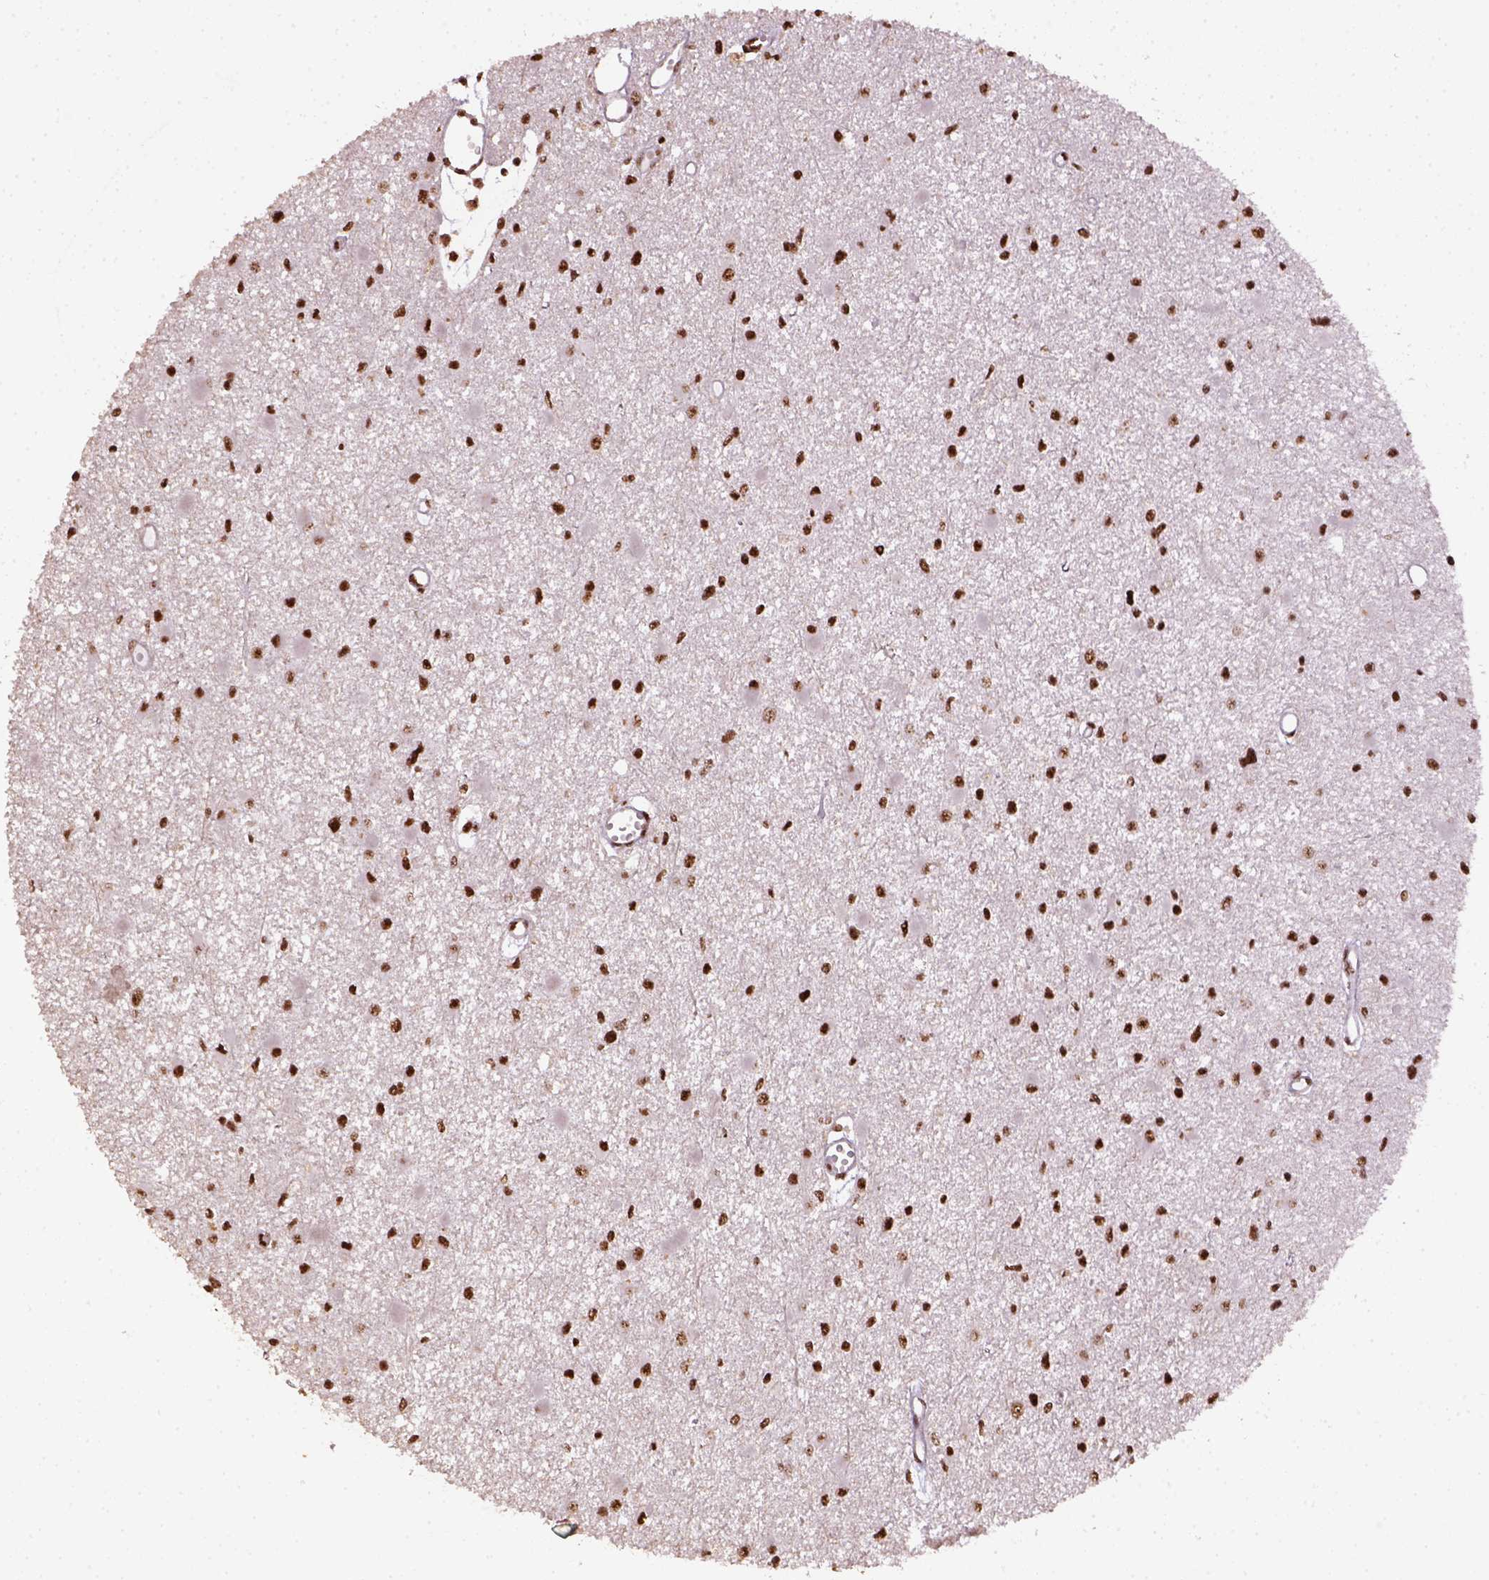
{"staining": {"intensity": "strong", "quantity": ">75%", "location": "nuclear"}, "tissue": "glioma", "cell_type": "Tumor cells", "image_type": "cancer", "snomed": [{"axis": "morphology", "description": "Glioma, malignant, High grade"}, {"axis": "topography", "description": "Brain"}], "caption": "Tumor cells reveal strong nuclear positivity in about >75% of cells in glioma.", "gene": "CCAR1", "patient": {"sex": "male", "age": 54}}